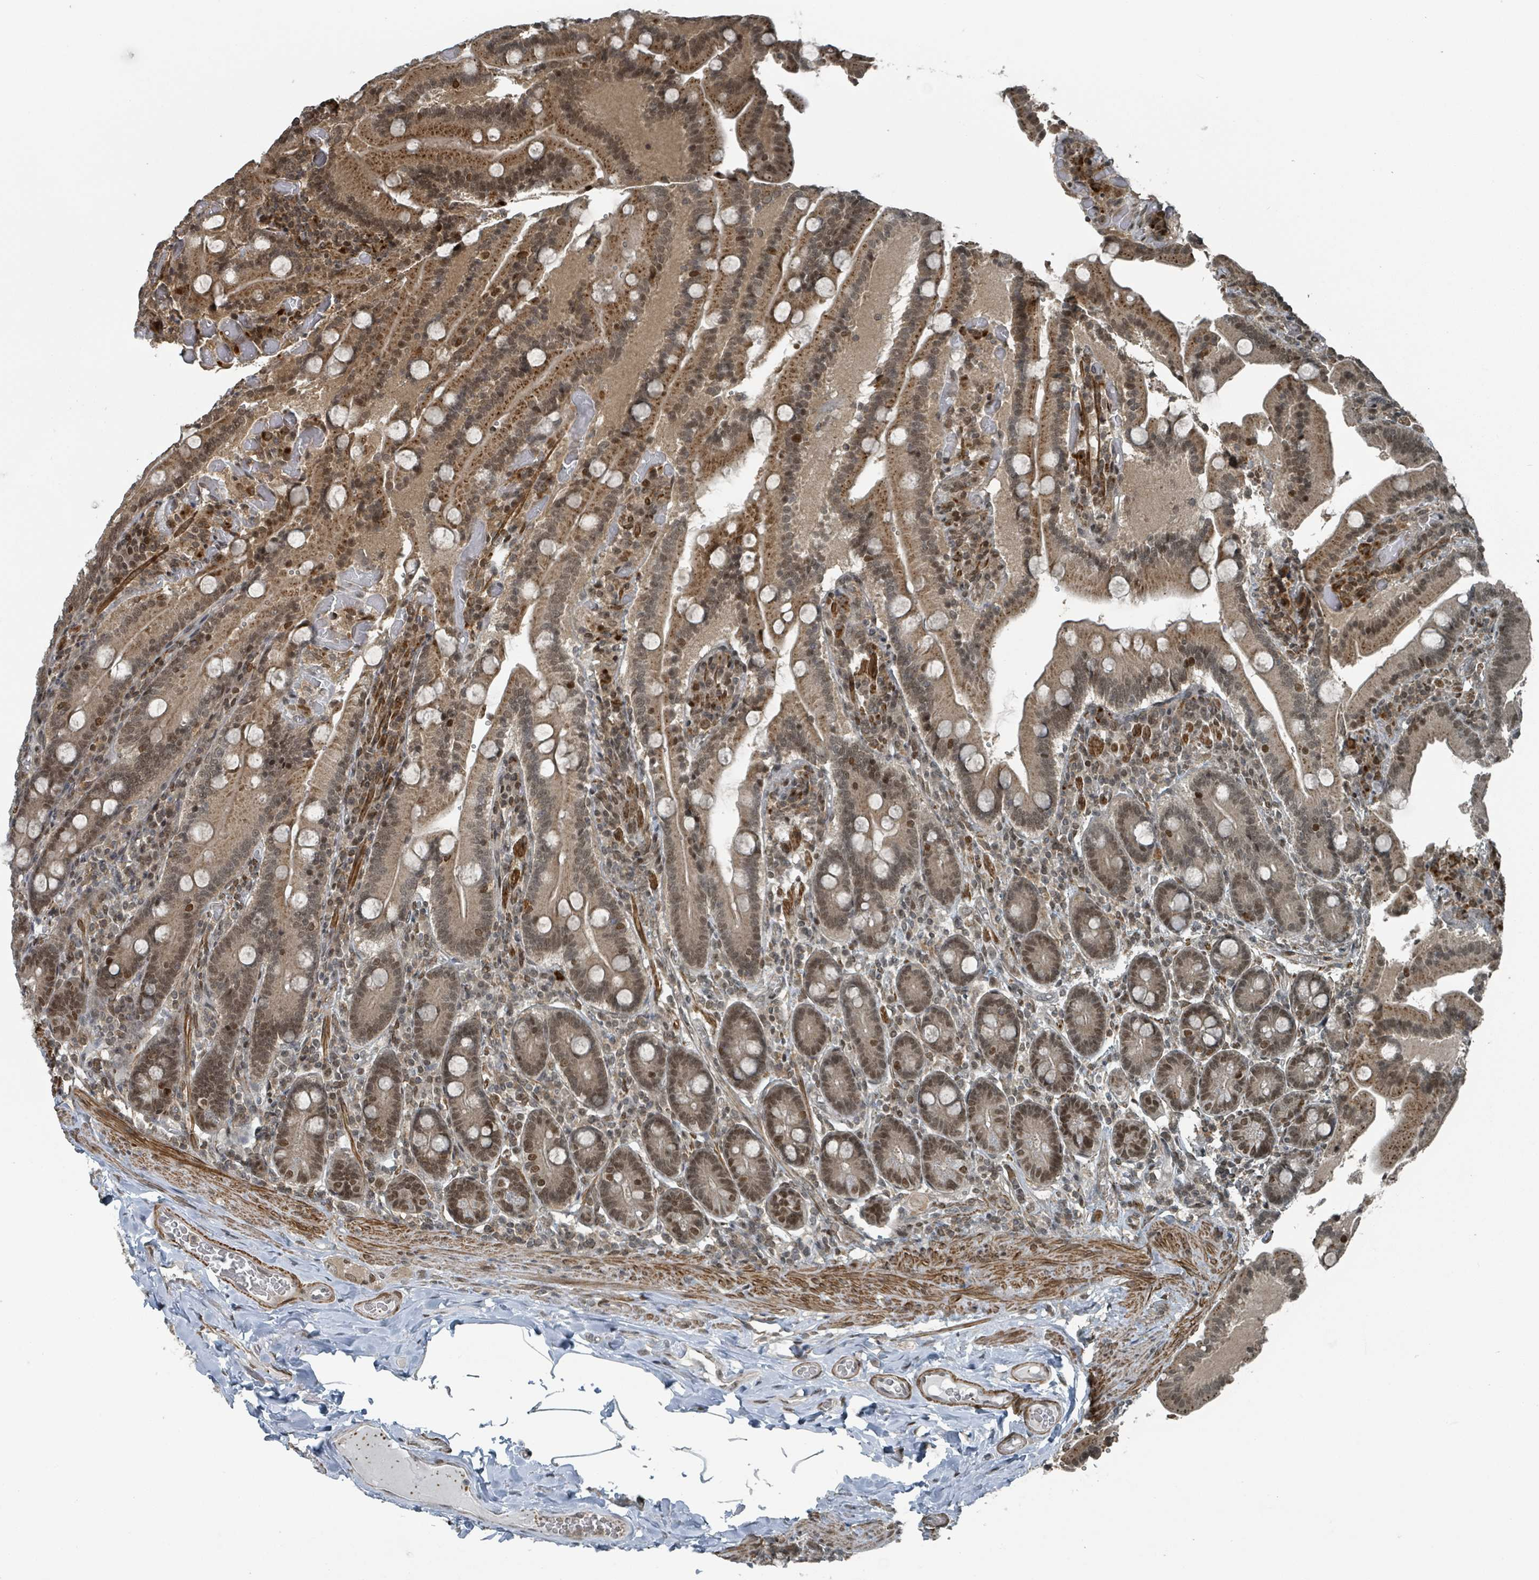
{"staining": {"intensity": "moderate", "quantity": ">75%", "location": "cytoplasmic/membranous,nuclear"}, "tissue": "duodenum", "cell_type": "Glandular cells", "image_type": "normal", "snomed": [{"axis": "morphology", "description": "Normal tissue, NOS"}, {"axis": "topography", "description": "Duodenum"}], "caption": "This is a photomicrograph of immunohistochemistry staining of benign duodenum, which shows moderate staining in the cytoplasmic/membranous,nuclear of glandular cells.", "gene": "PHIP", "patient": {"sex": "female", "age": 62}}